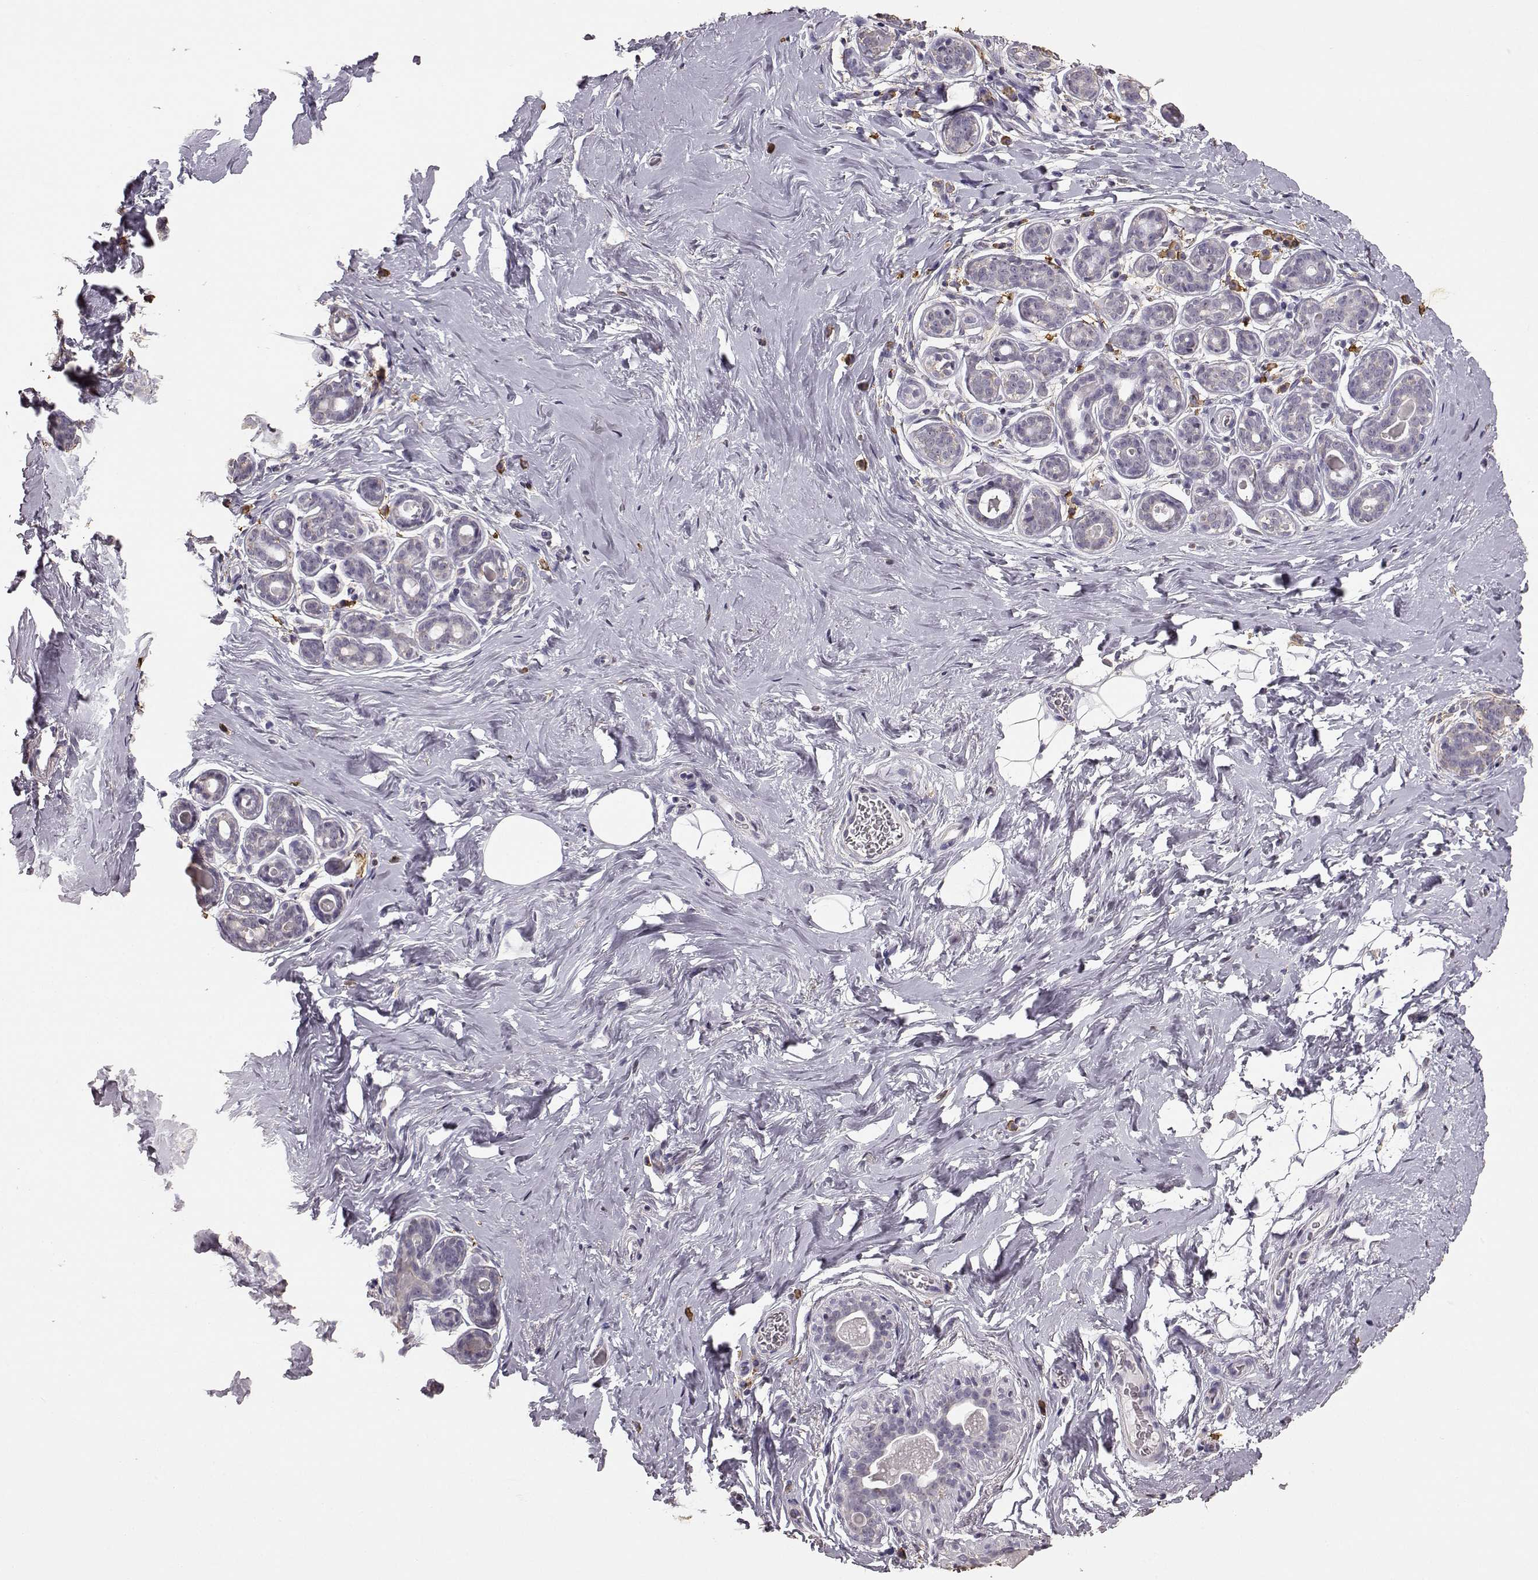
{"staining": {"intensity": "negative", "quantity": "none", "location": "none"}, "tissue": "breast", "cell_type": "Adipocytes", "image_type": "normal", "snomed": [{"axis": "morphology", "description": "Normal tissue, NOS"}, {"axis": "topography", "description": "Skin"}, {"axis": "topography", "description": "Breast"}], "caption": "Adipocytes are negative for brown protein staining in benign breast. (DAB (3,3'-diaminobenzidine) IHC with hematoxylin counter stain).", "gene": "GABRG3", "patient": {"sex": "female", "age": 43}}